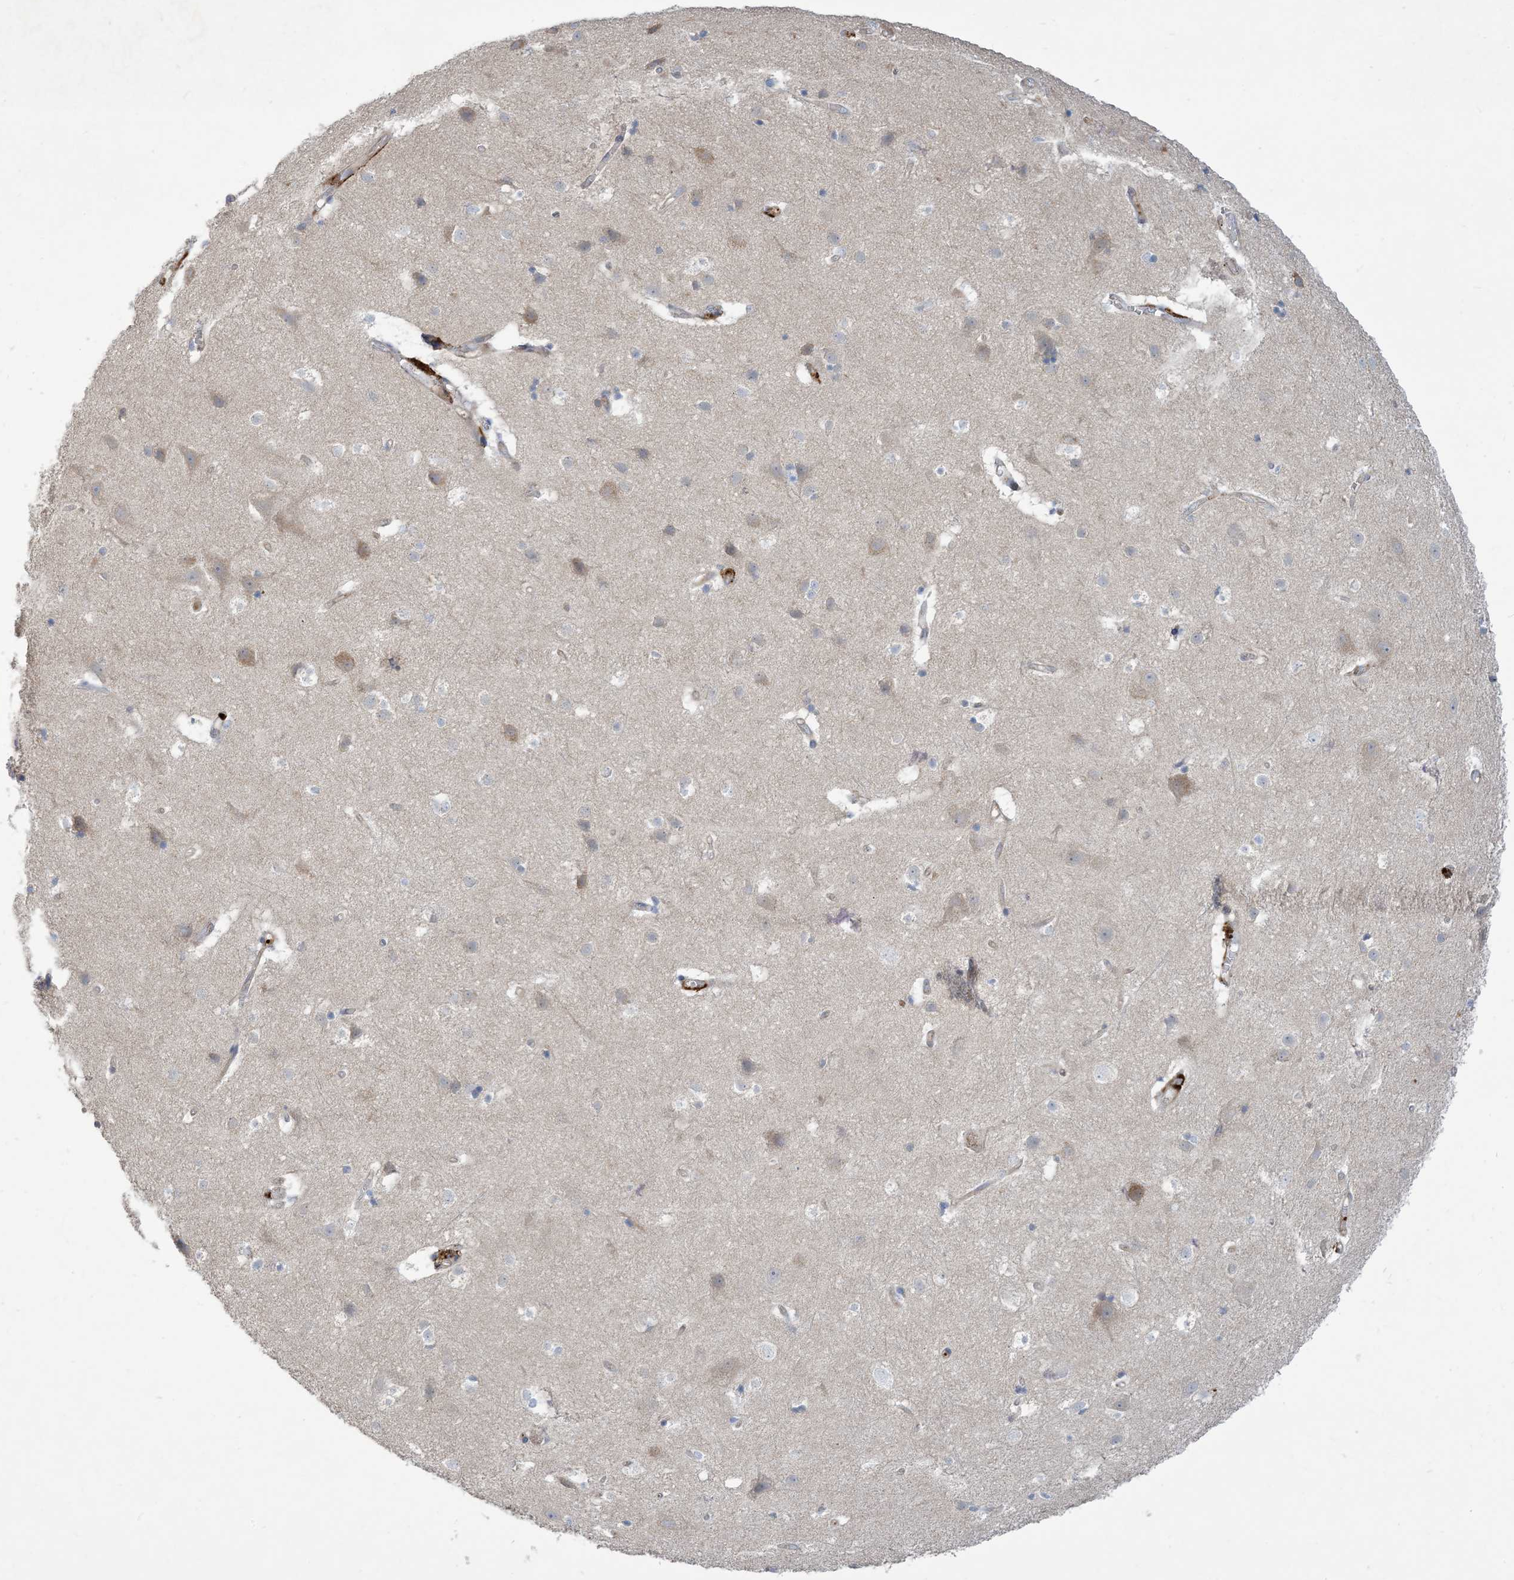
{"staining": {"intensity": "weak", "quantity": "25%-75%", "location": "cytoplasmic/membranous"}, "tissue": "cerebral cortex", "cell_type": "Endothelial cells", "image_type": "normal", "snomed": [{"axis": "morphology", "description": "Normal tissue, NOS"}, {"axis": "topography", "description": "Cerebral cortex"}], "caption": "Immunohistochemical staining of normal human cerebral cortex exhibits 25%-75% levels of weak cytoplasmic/membranous protein positivity in about 25%-75% of endothelial cells.", "gene": "PEAR1", "patient": {"sex": "male", "age": 54}}